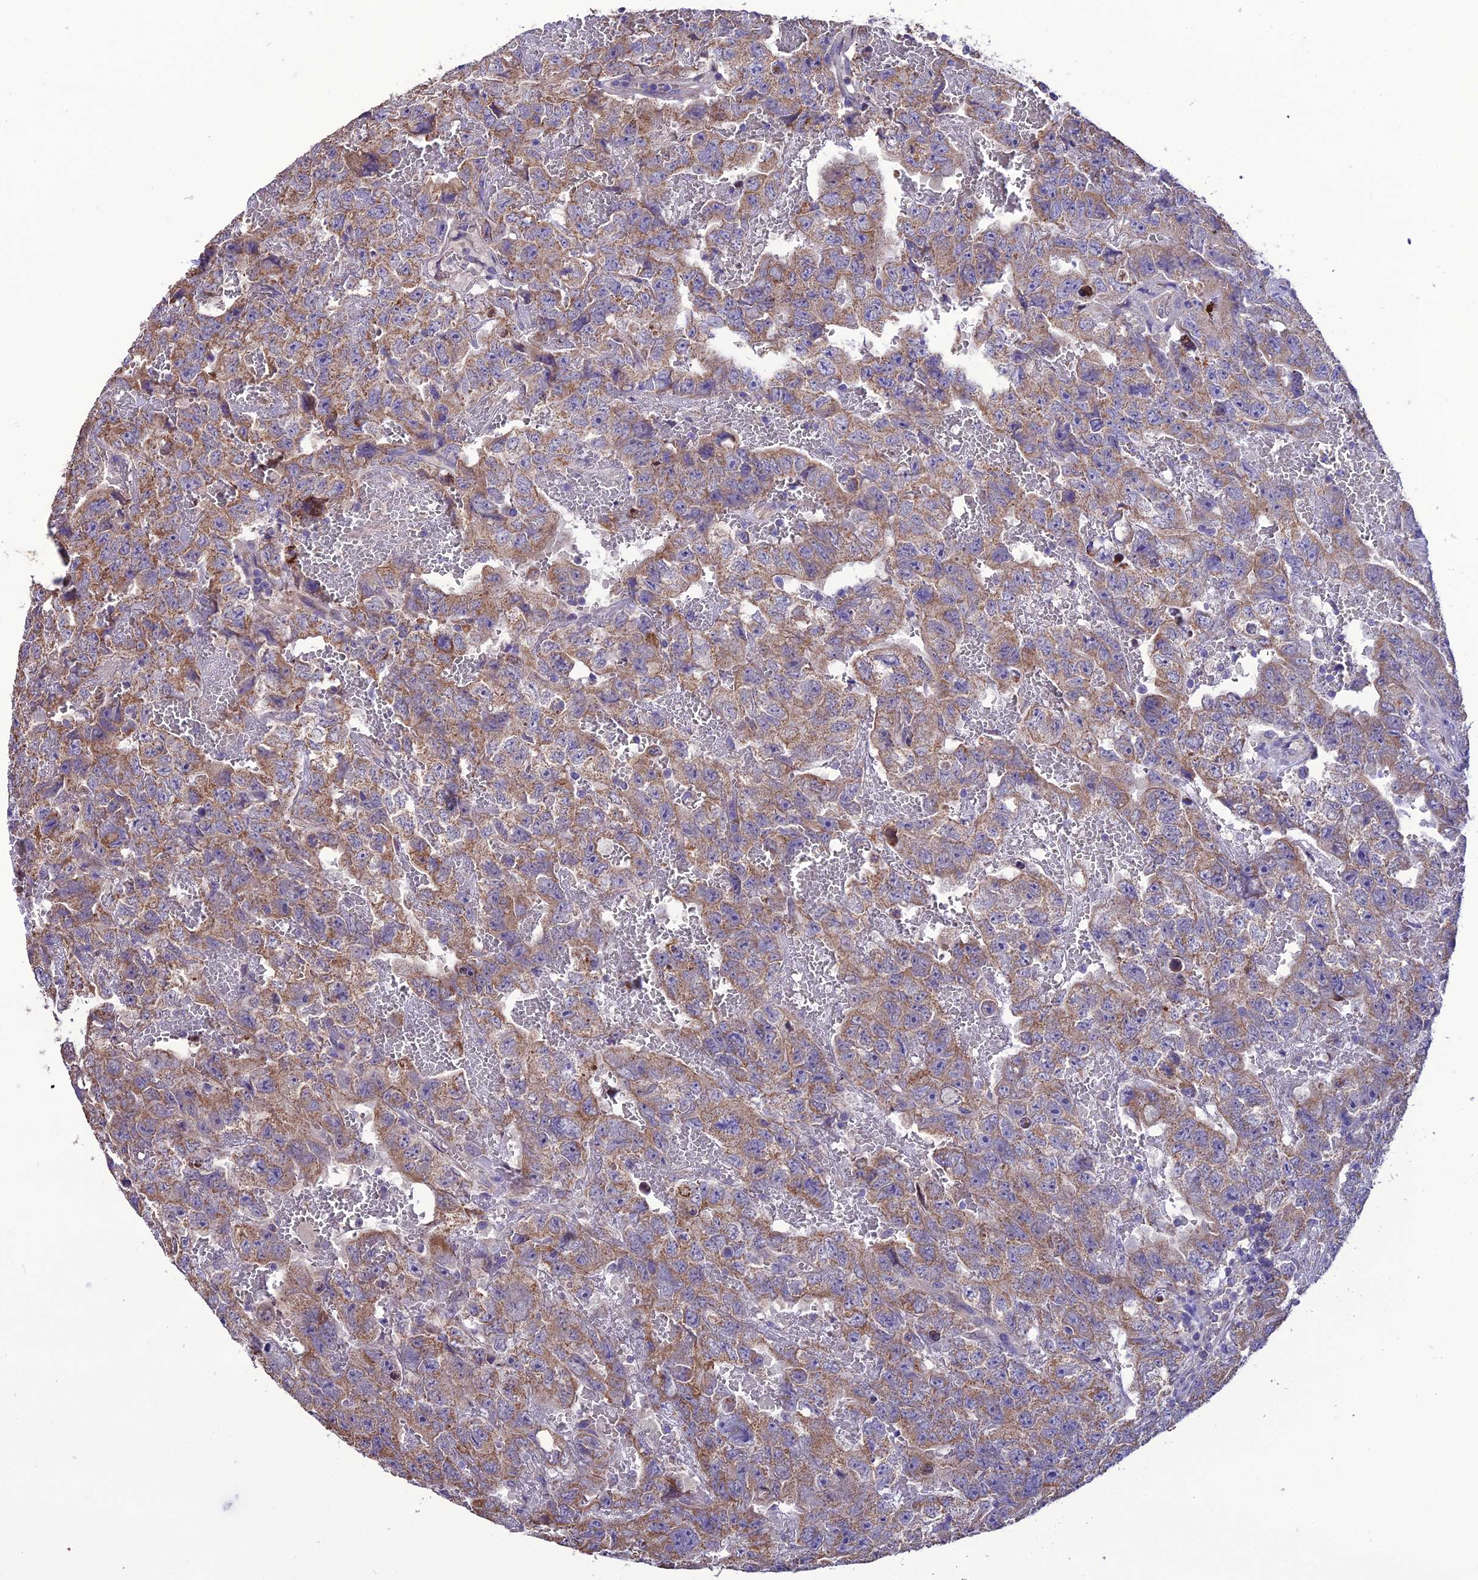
{"staining": {"intensity": "moderate", "quantity": "25%-75%", "location": "cytoplasmic/membranous"}, "tissue": "testis cancer", "cell_type": "Tumor cells", "image_type": "cancer", "snomed": [{"axis": "morphology", "description": "Carcinoma, Embryonal, NOS"}, {"axis": "topography", "description": "Testis"}], "caption": "Tumor cells reveal medium levels of moderate cytoplasmic/membranous expression in about 25%-75% of cells in testis cancer (embryonal carcinoma).", "gene": "HOGA1", "patient": {"sex": "male", "age": 45}}